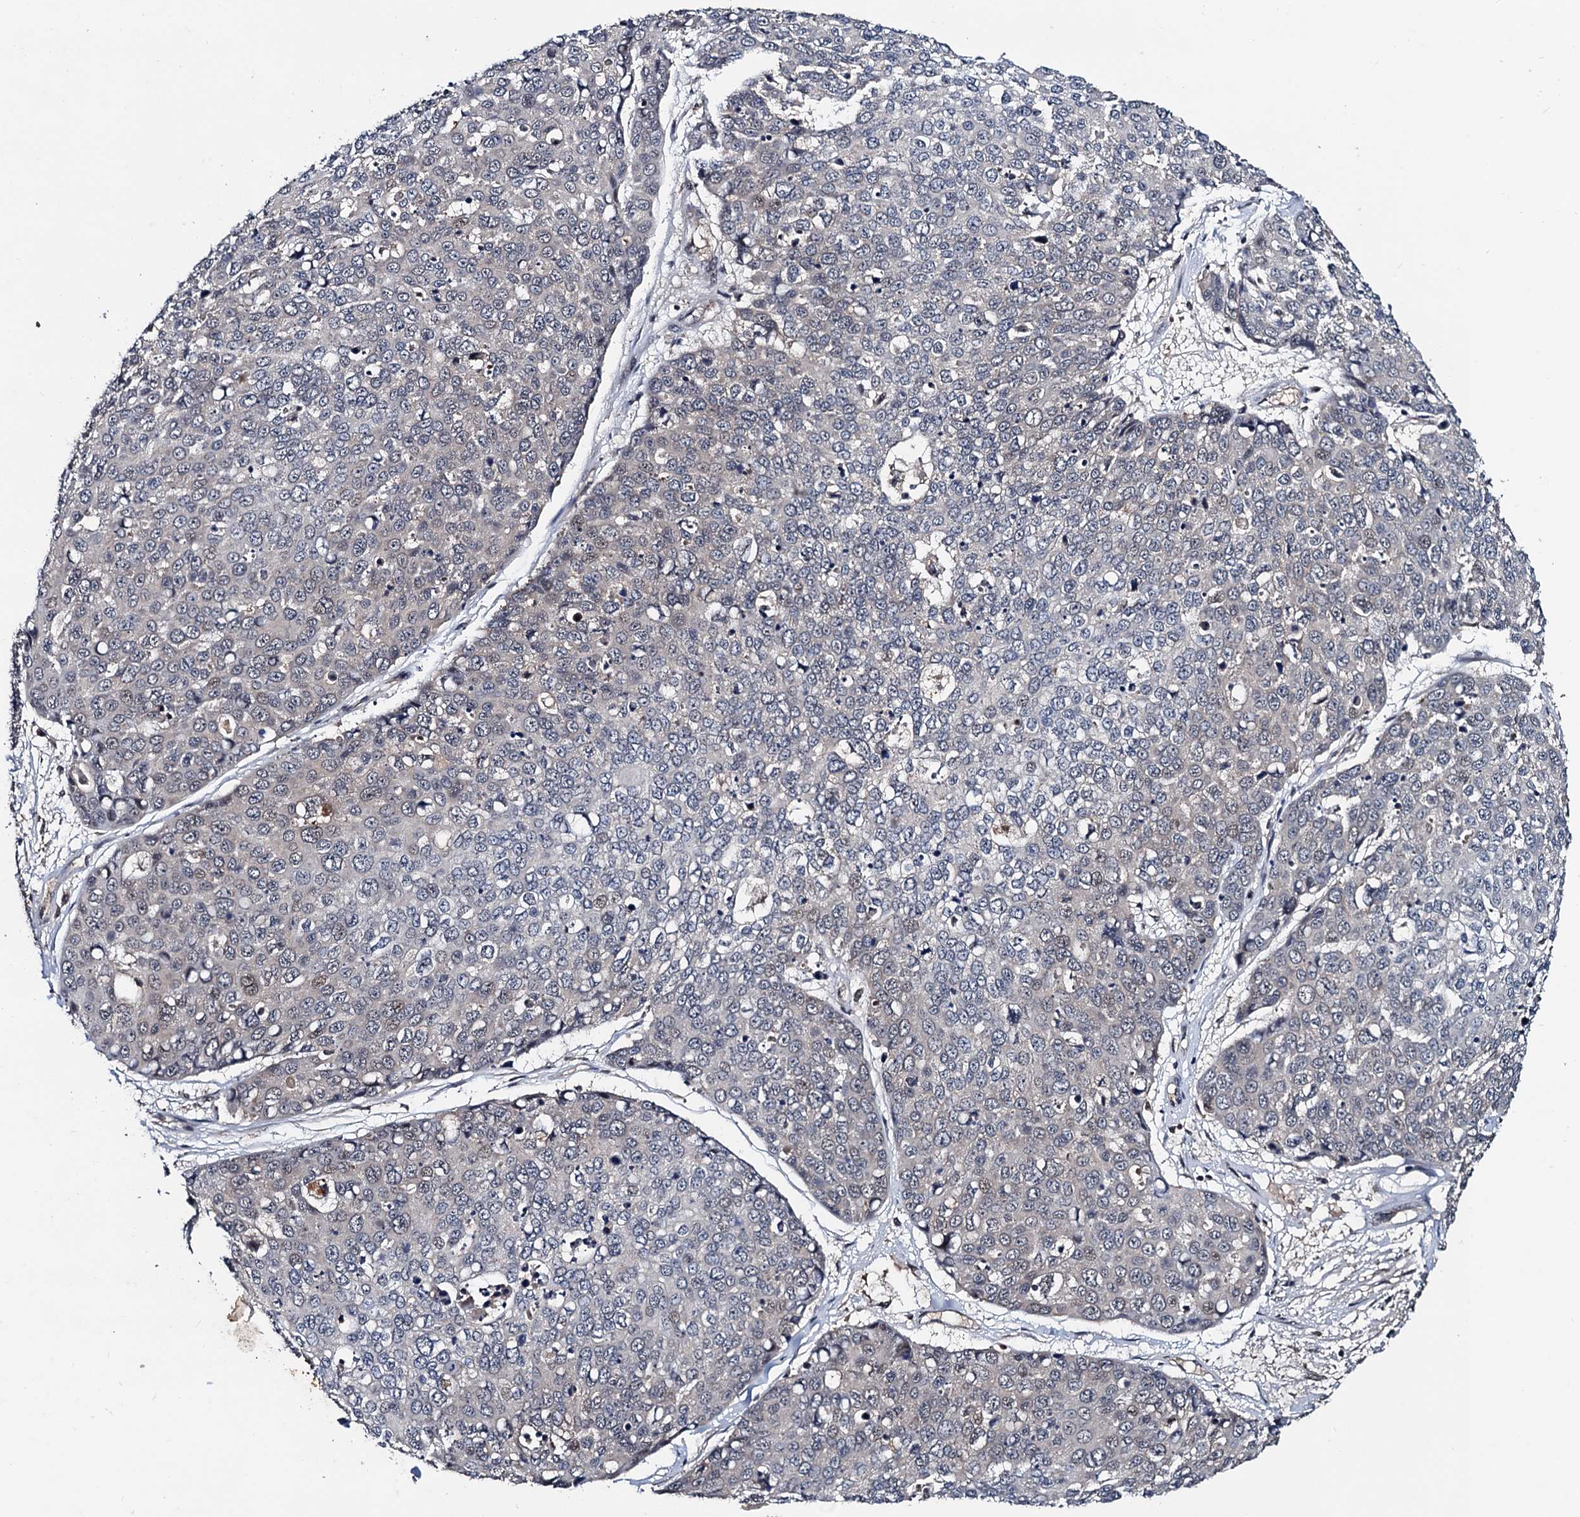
{"staining": {"intensity": "moderate", "quantity": "25%-75%", "location": "cytoplasmic/membranous,nuclear"}, "tissue": "skin cancer", "cell_type": "Tumor cells", "image_type": "cancer", "snomed": [{"axis": "morphology", "description": "Squamous cell carcinoma, NOS"}, {"axis": "topography", "description": "Skin"}], "caption": "High-power microscopy captured an immunohistochemistry image of skin cancer, revealing moderate cytoplasmic/membranous and nuclear positivity in approximately 25%-75% of tumor cells.", "gene": "NAA16", "patient": {"sex": "female", "age": 44}}